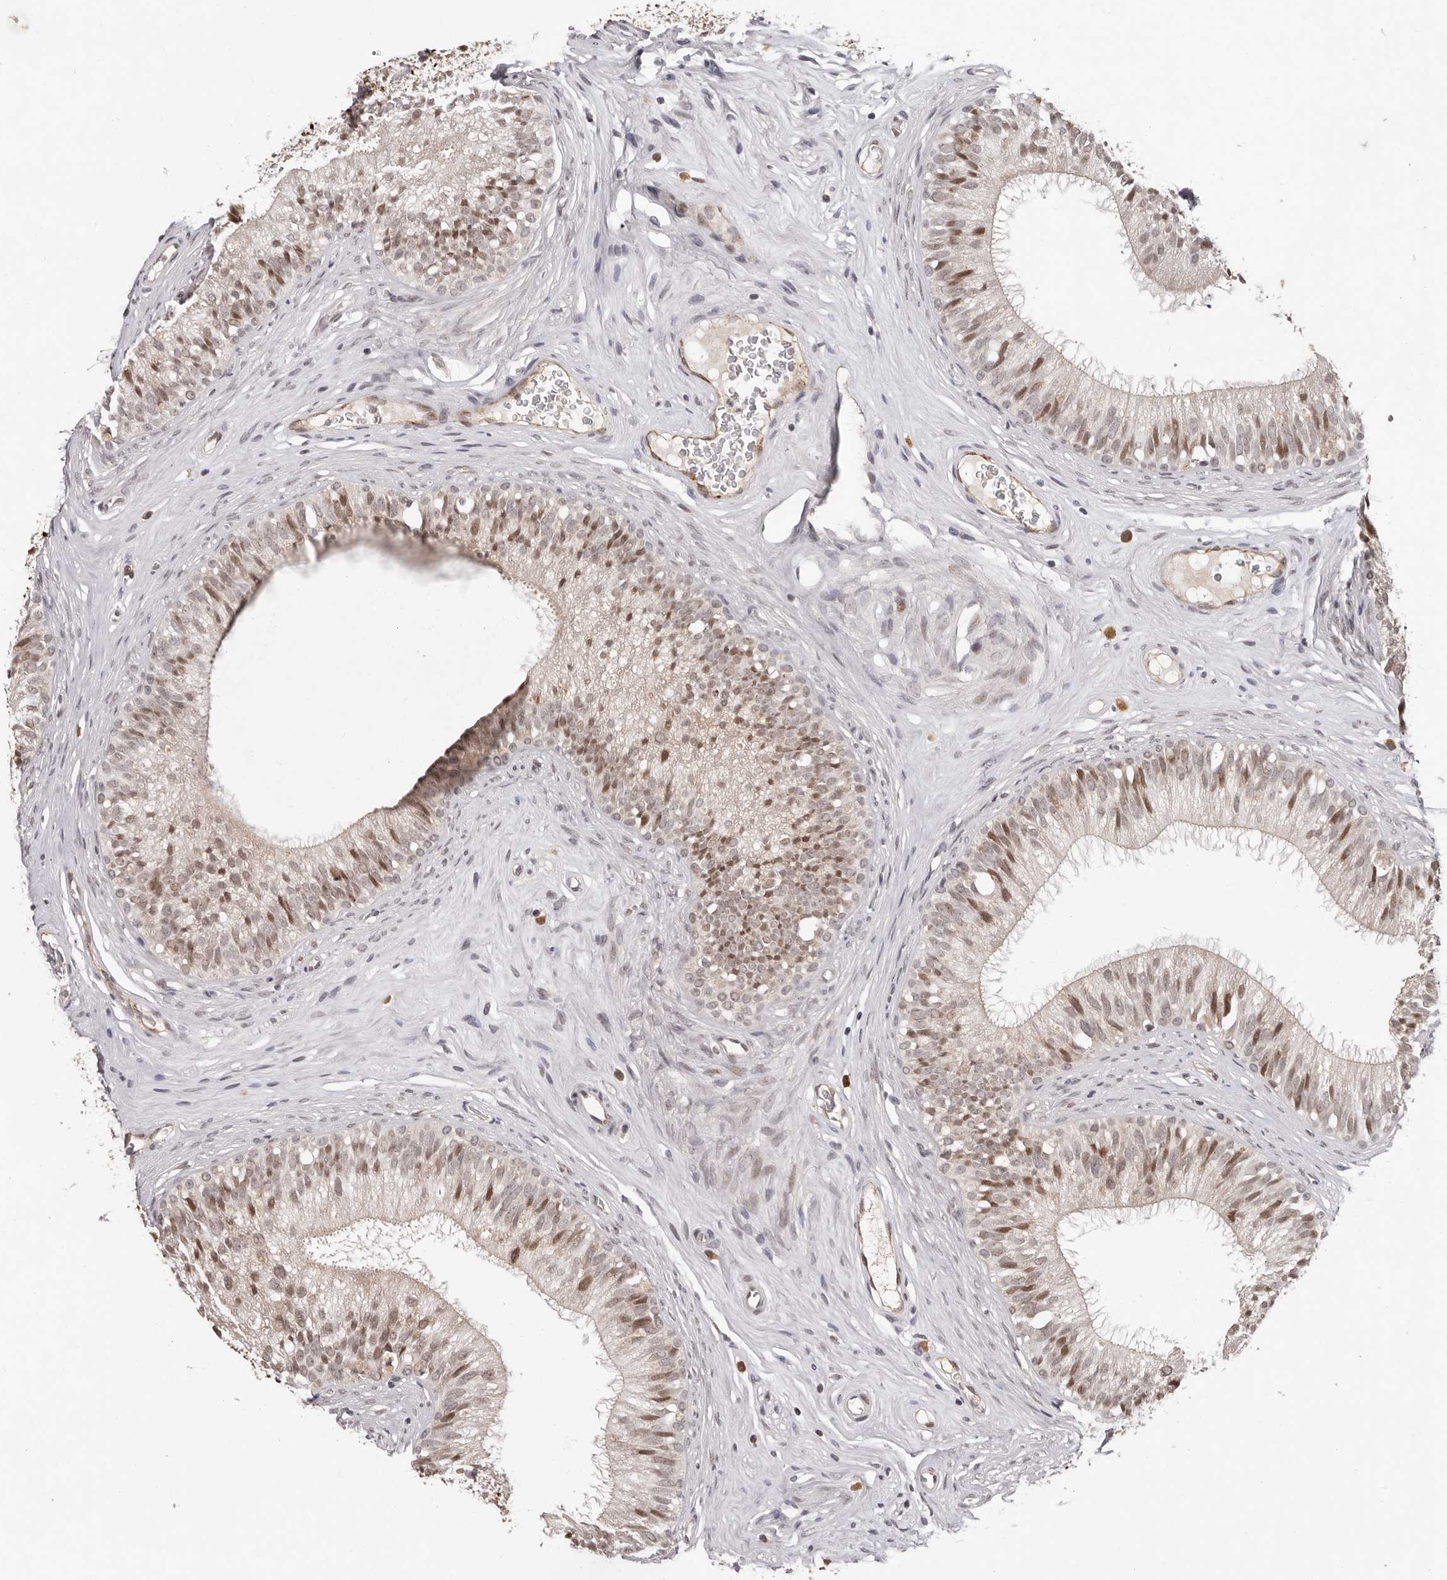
{"staining": {"intensity": "moderate", "quantity": "25%-75%", "location": "nuclear"}, "tissue": "epididymis", "cell_type": "Glandular cells", "image_type": "normal", "snomed": [{"axis": "morphology", "description": "Normal tissue, NOS"}, {"axis": "topography", "description": "Epididymis"}], "caption": "The photomicrograph shows immunohistochemical staining of unremarkable epididymis. There is moderate nuclear staining is present in approximately 25%-75% of glandular cells.", "gene": "TBX5", "patient": {"sex": "male", "age": 29}}